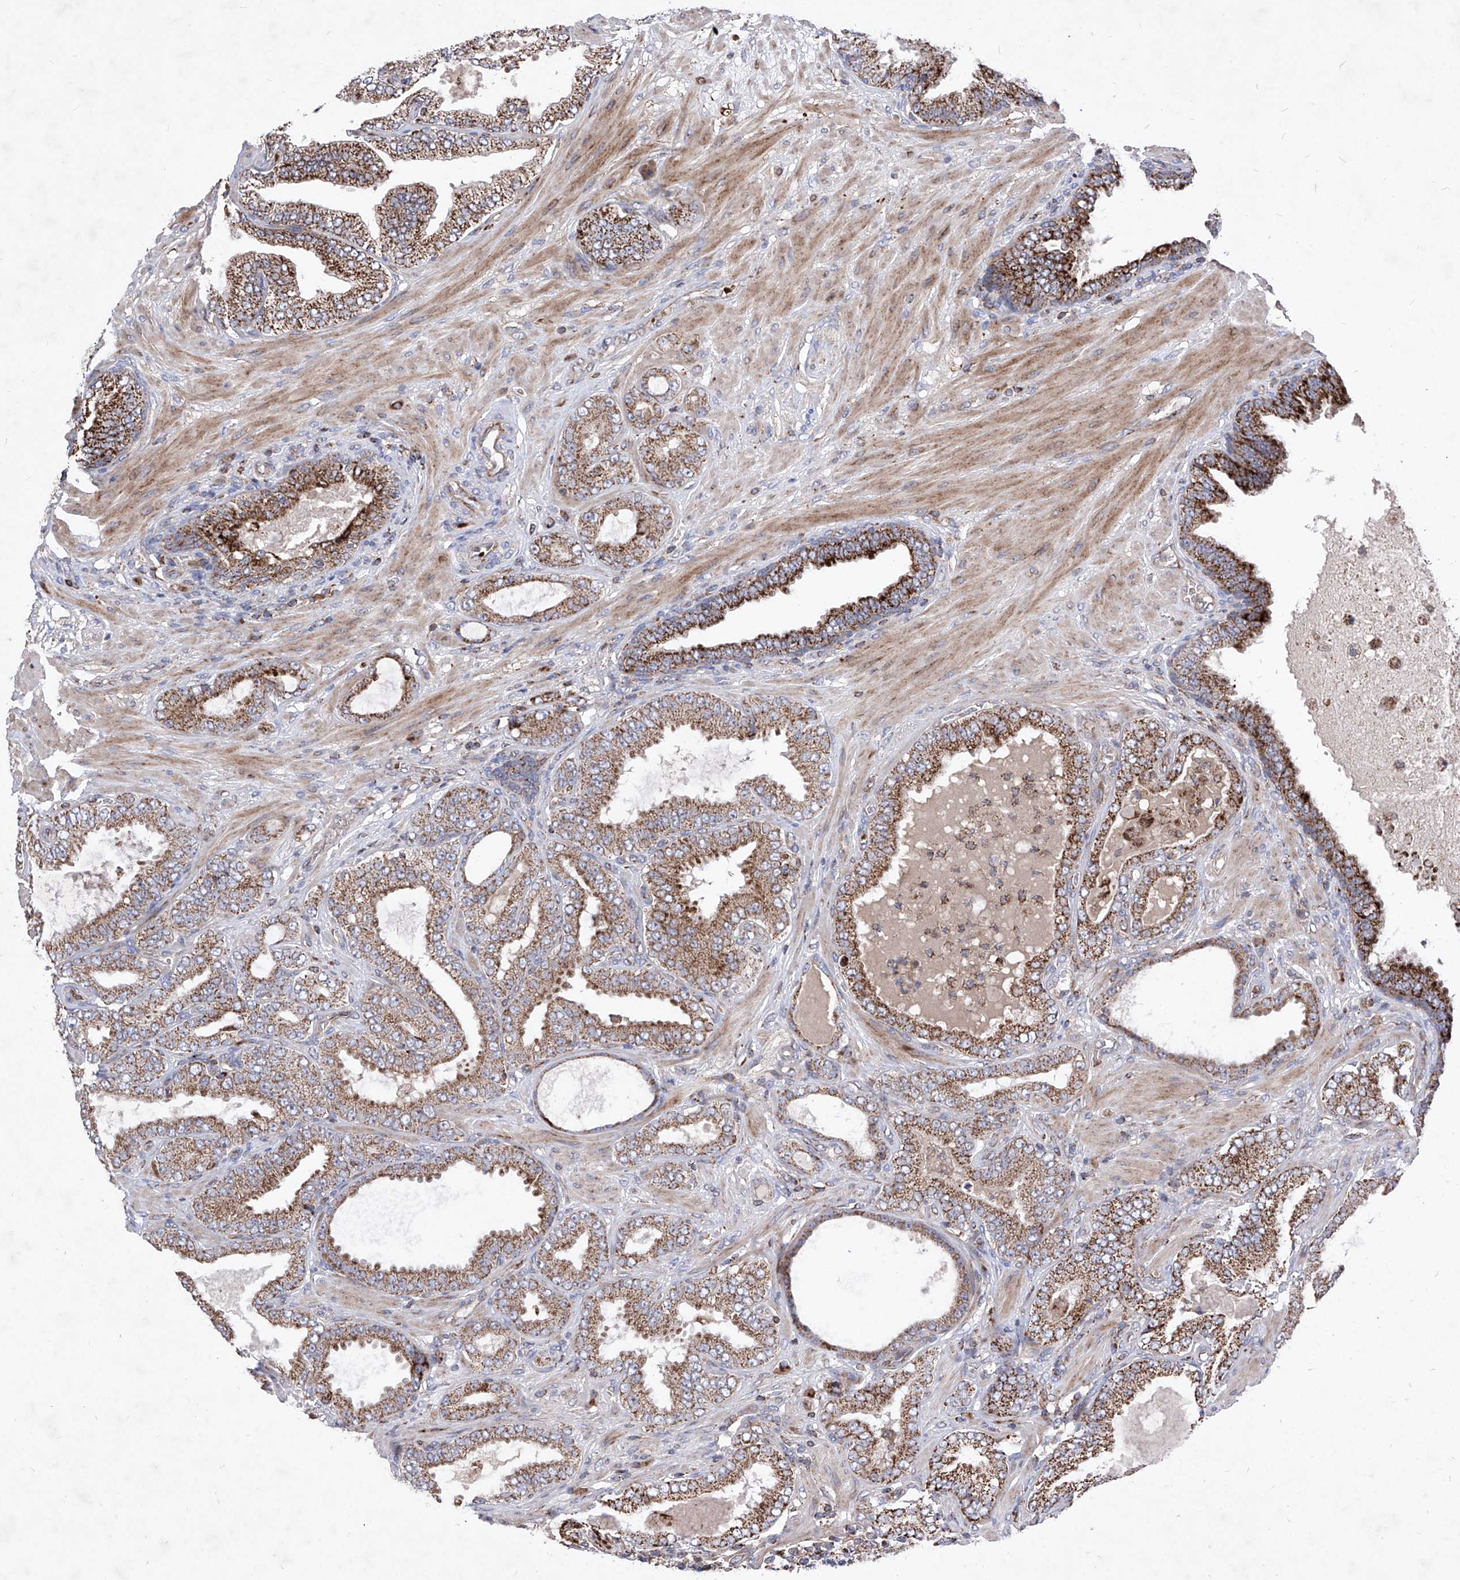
{"staining": {"intensity": "strong", "quantity": "25%-75%", "location": "cytoplasmic/membranous"}, "tissue": "prostate cancer", "cell_type": "Tumor cells", "image_type": "cancer", "snomed": [{"axis": "morphology", "description": "Adenocarcinoma, Low grade"}, {"axis": "topography", "description": "Prostate"}], "caption": "Tumor cells display high levels of strong cytoplasmic/membranous positivity in about 25%-75% of cells in human adenocarcinoma (low-grade) (prostate). (IHC, brightfield microscopy, high magnification).", "gene": "SEMA6A", "patient": {"sex": "male", "age": 63}}